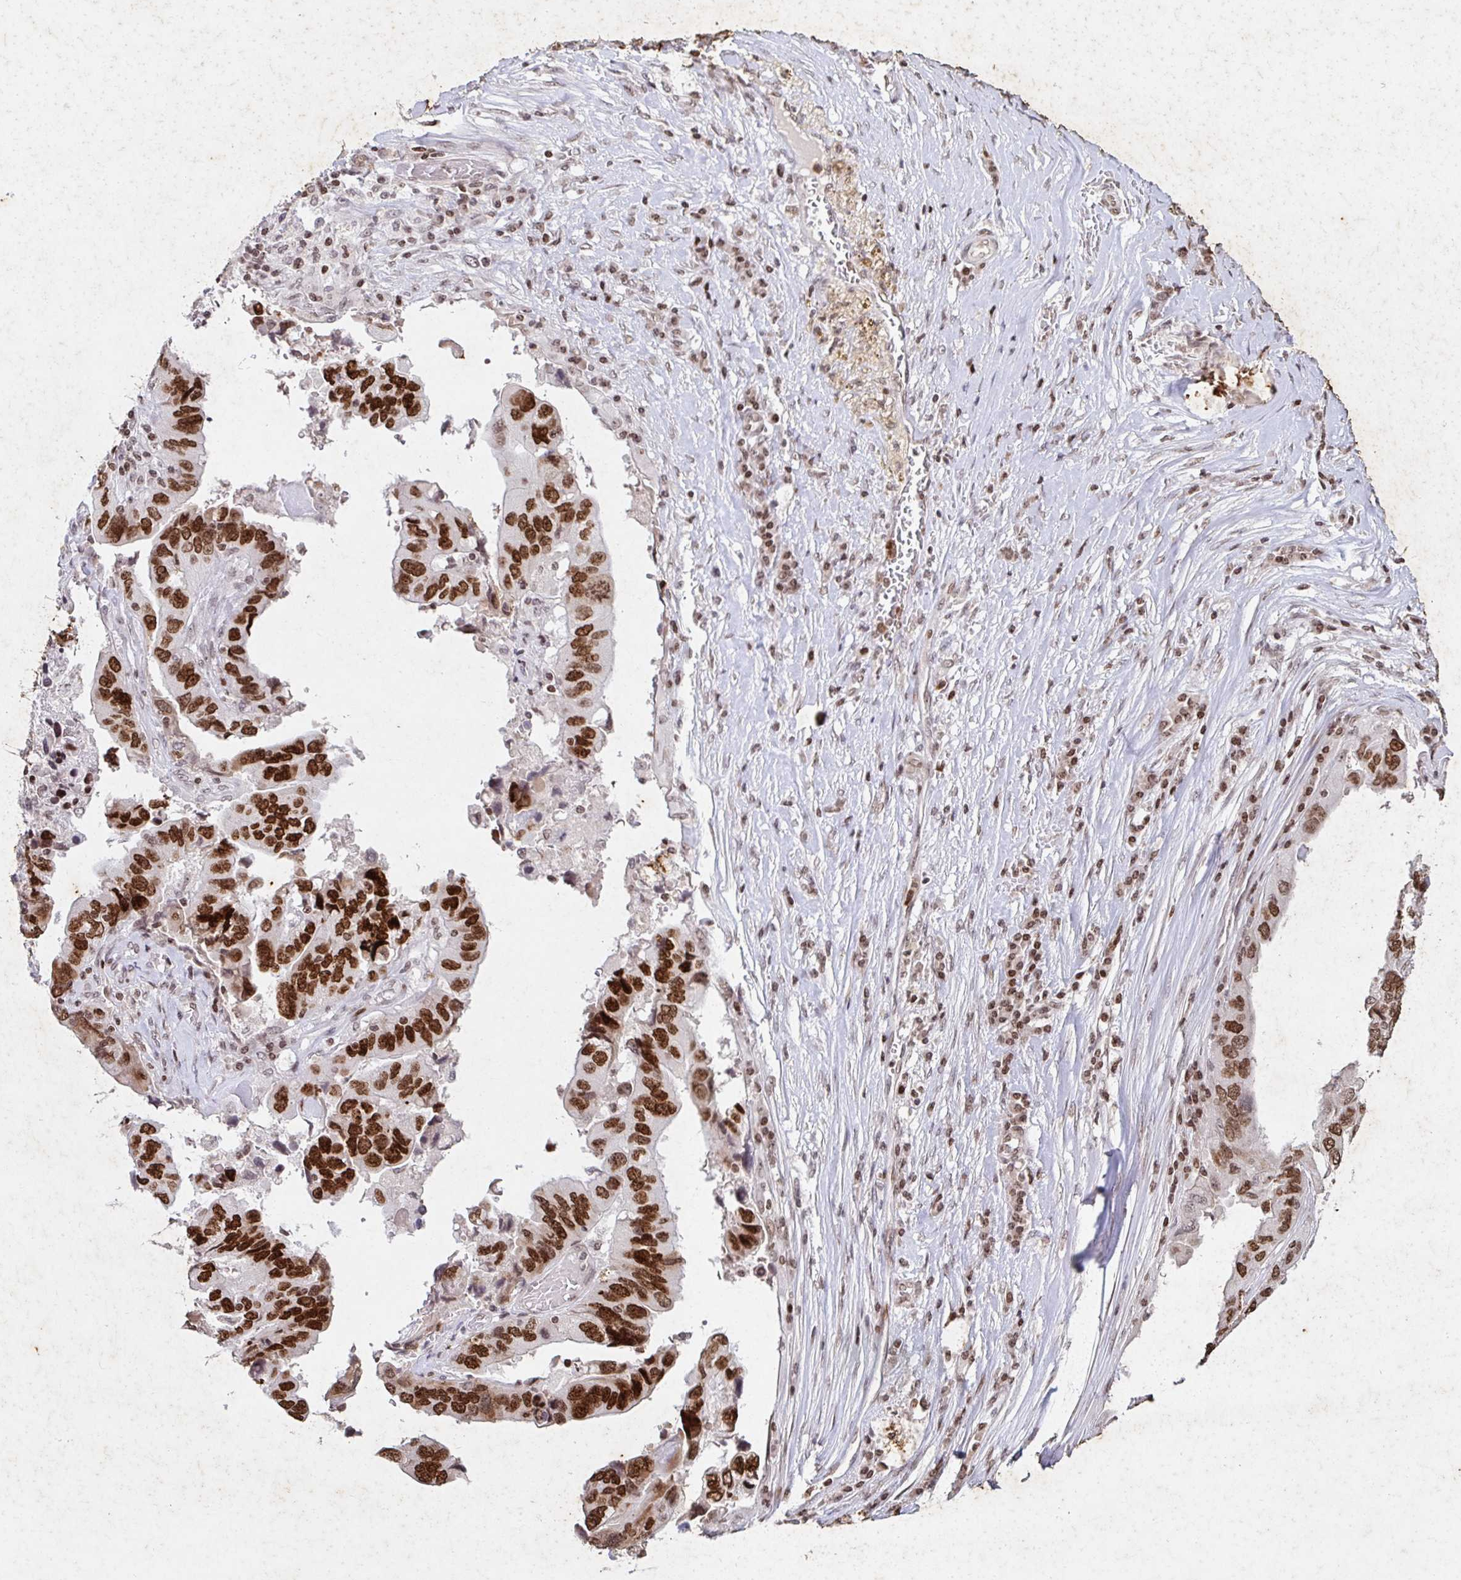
{"staining": {"intensity": "strong", "quantity": ">75%", "location": "nuclear"}, "tissue": "ovarian cancer", "cell_type": "Tumor cells", "image_type": "cancer", "snomed": [{"axis": "morphology", "description": "Cystadenocarcinoma, serous, NOS"}, {"axis": "topography", "description": "Ovary"}], "caption": "Immunohistochemistry (IHC) of human ovarian cancer (serous cystadenocarcinoma) reveals high levels of strong nuclear expression in approximately >75% of tumor cells.", "gene": "C19orf53", "patient": {"sex": "female", "age": 79}}